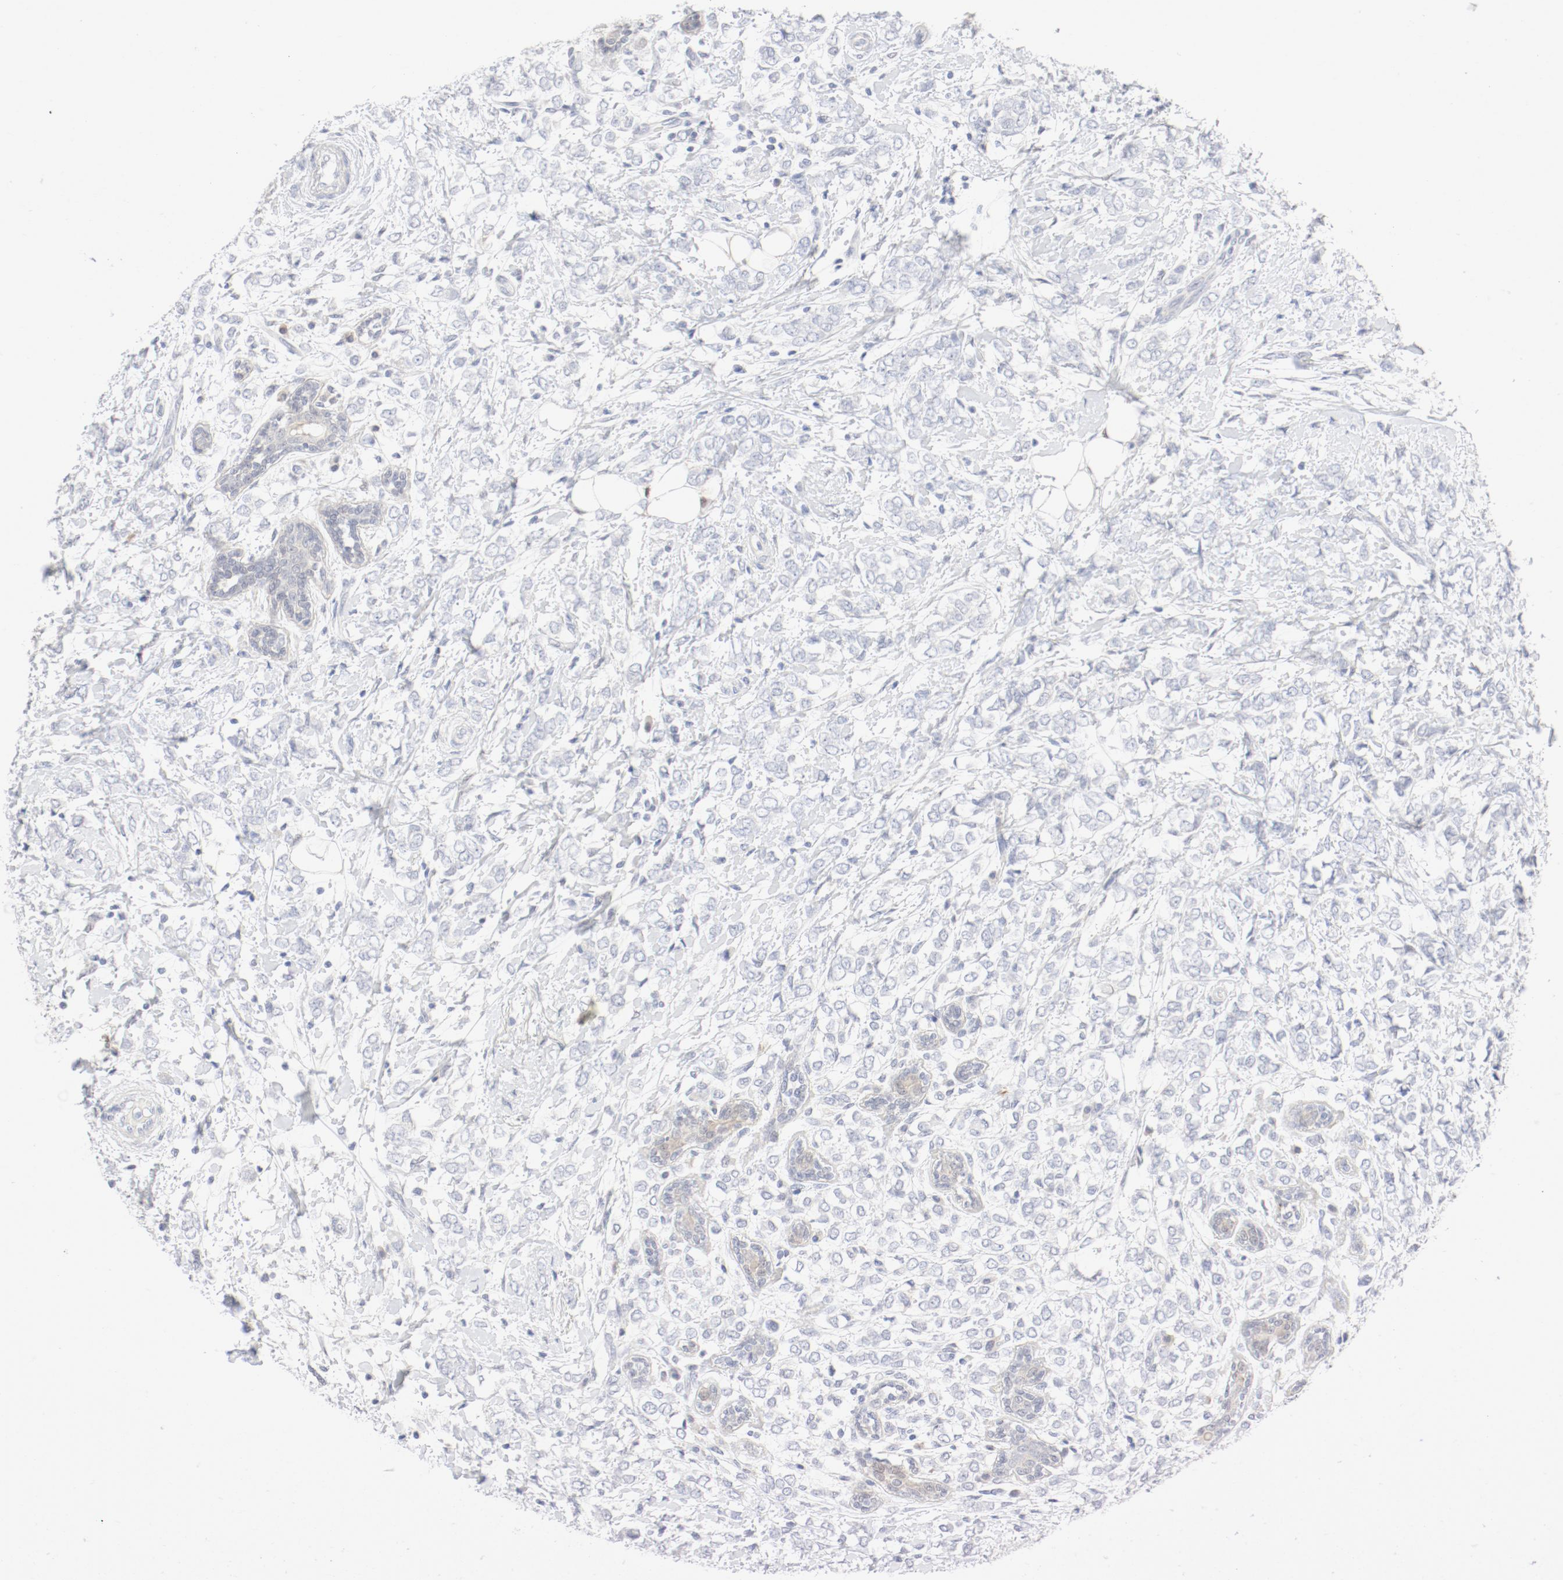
{"staining": {"intensity": "weak", "quantity": "<25%", "location": "cytoplasmic/membranous"}, "tissue": "breast cancer", "cell_type": "Tumor cells", "image_type": "cancer", "snomed": [{"axis": "morphology", "description": "Normal tissue, NOS"}, {"axis": "morphology", "description": "Lobular carcinoma"}, {"axis": "topography", "description": "Breast"}], "caption": "Image shows no significant protein expression in tumor cells of breast cancer.", "gene": "PGM1", "patient": {"sex": "female", "age": 47}}